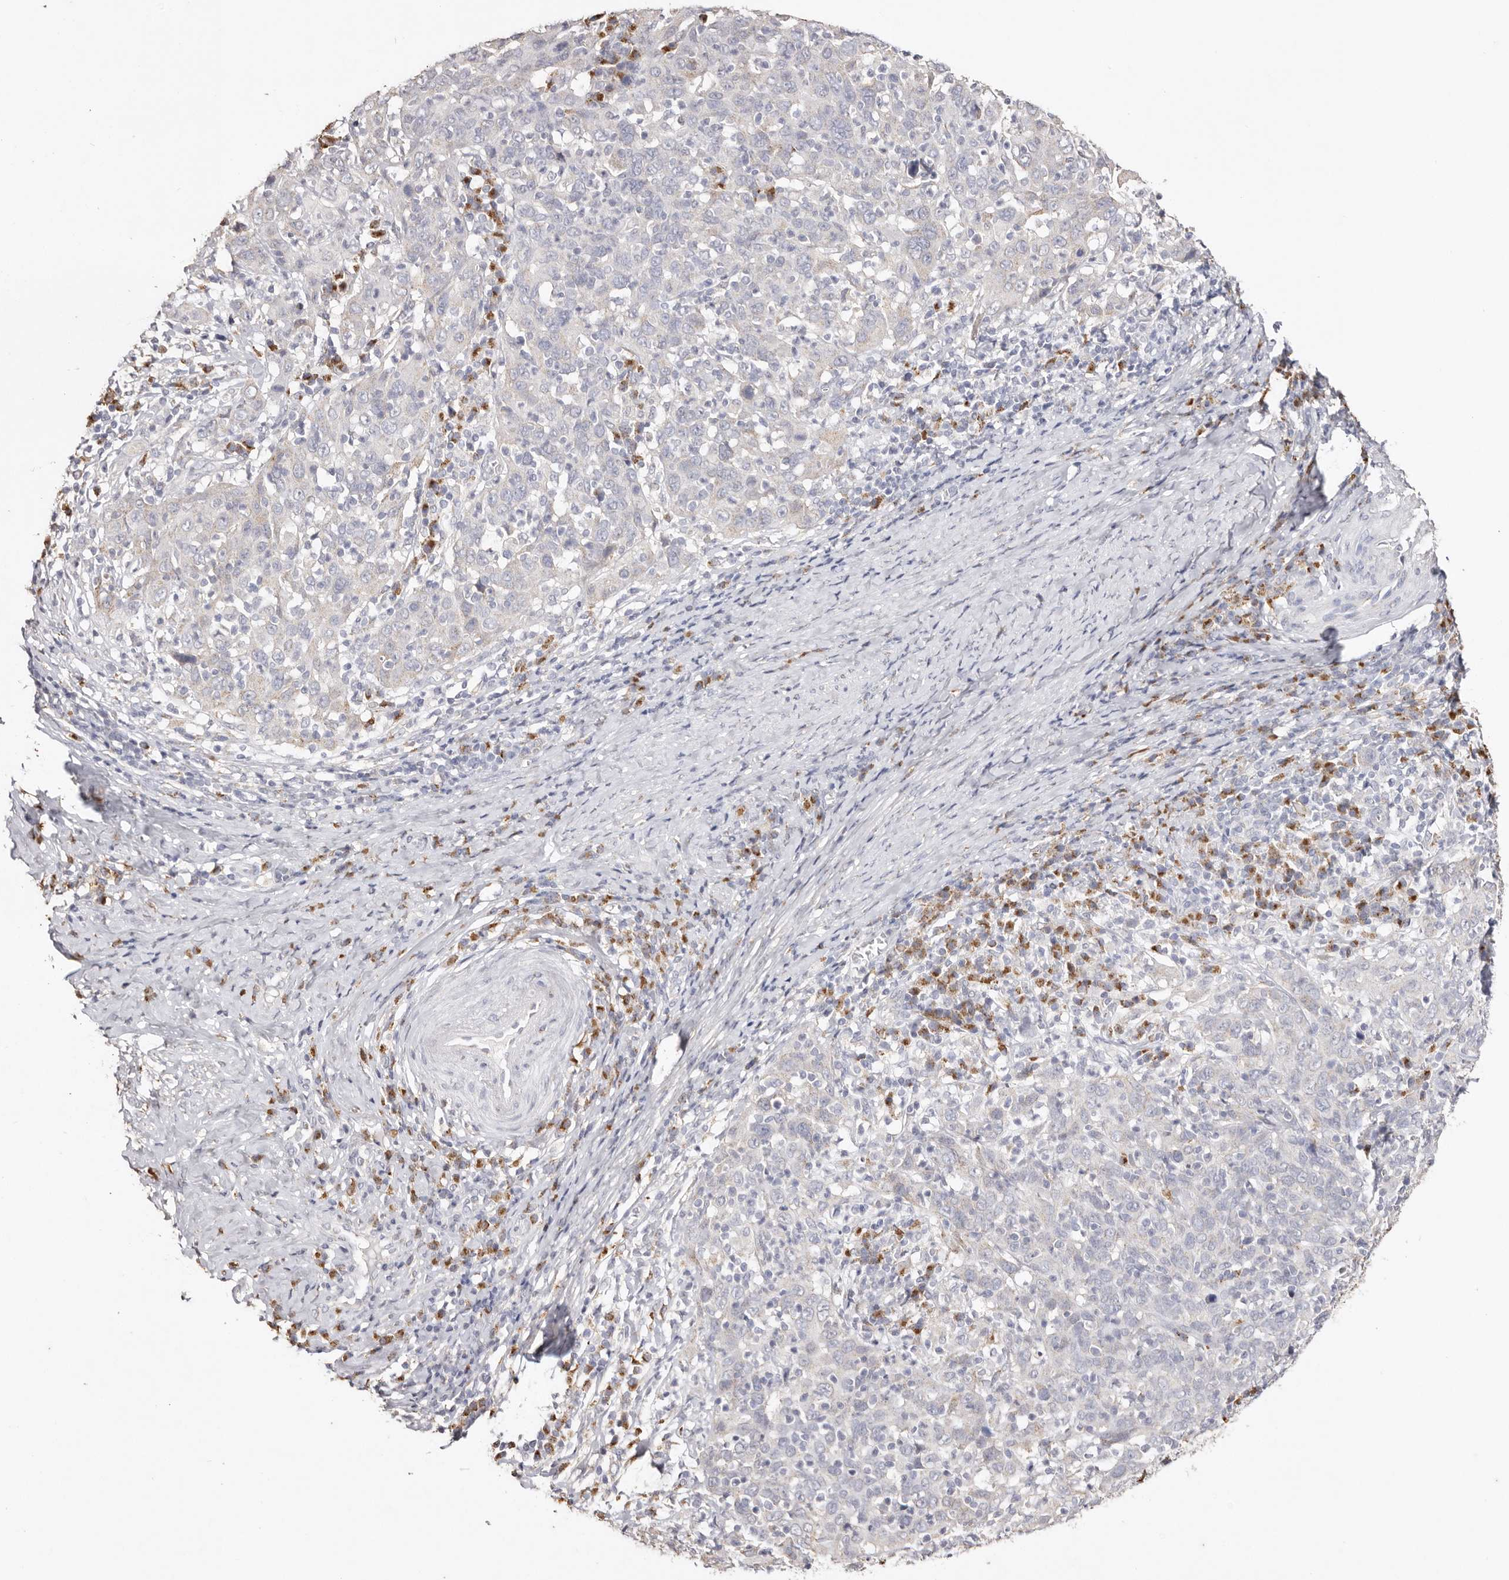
{"staining": {"intensity": "negative", "quantity": "none", "location": "none"}, "tissue": "cervical cancer", "cell_type": "Tumor cells", "image_type": "cancer", "snomed": [{"axis": "morphology", "description": "Squamous cell carcinoma, NOS"}, {"axis": "topography", "description": "Cervix"}], "caption": "Immunohistochemistry (IHC) of squamous cell carcinoma (cervical) reveals no positivity in tumor cells.", "gene": "LGALS7B", "patient": {"sex": "female", "age": 46}}